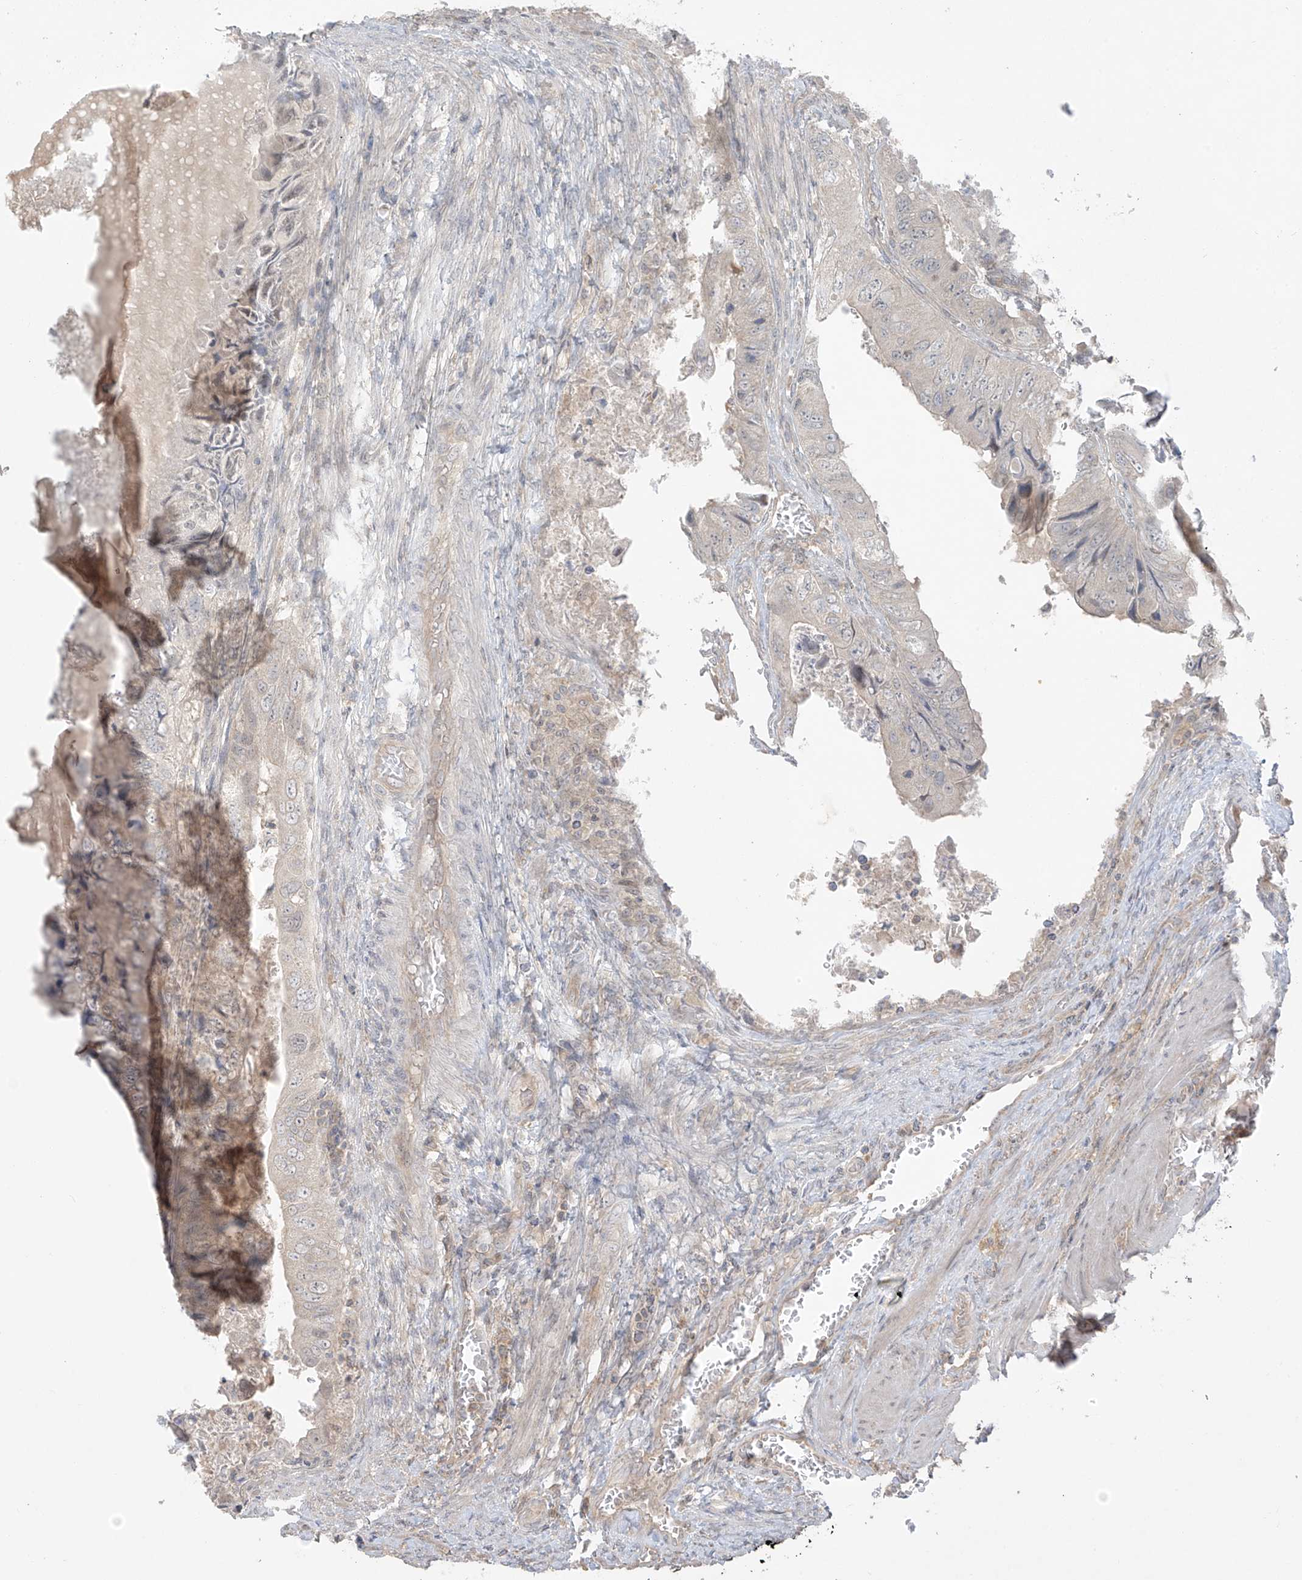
{"staining": {"intensity": "negative", "quantity": "none", "location": "none"}, "tissue": "colorectal cancer", "cell_type": "Tumor cells", "image_type": "cancer", "snomed": [{"axis": "morphology", "description": "Adenocarcinoma, NOS"}, {"axis": "topography", "description": "Rectum"}], "caption": "Immunohistochemistry (IHC) image of colorectal cancer (adenocarcinoma) stained for a protein (brown), which reveals no expression in tumor cells.", "gene": "ANGEL2", "patient": {"sex": "male", "age": 63}}